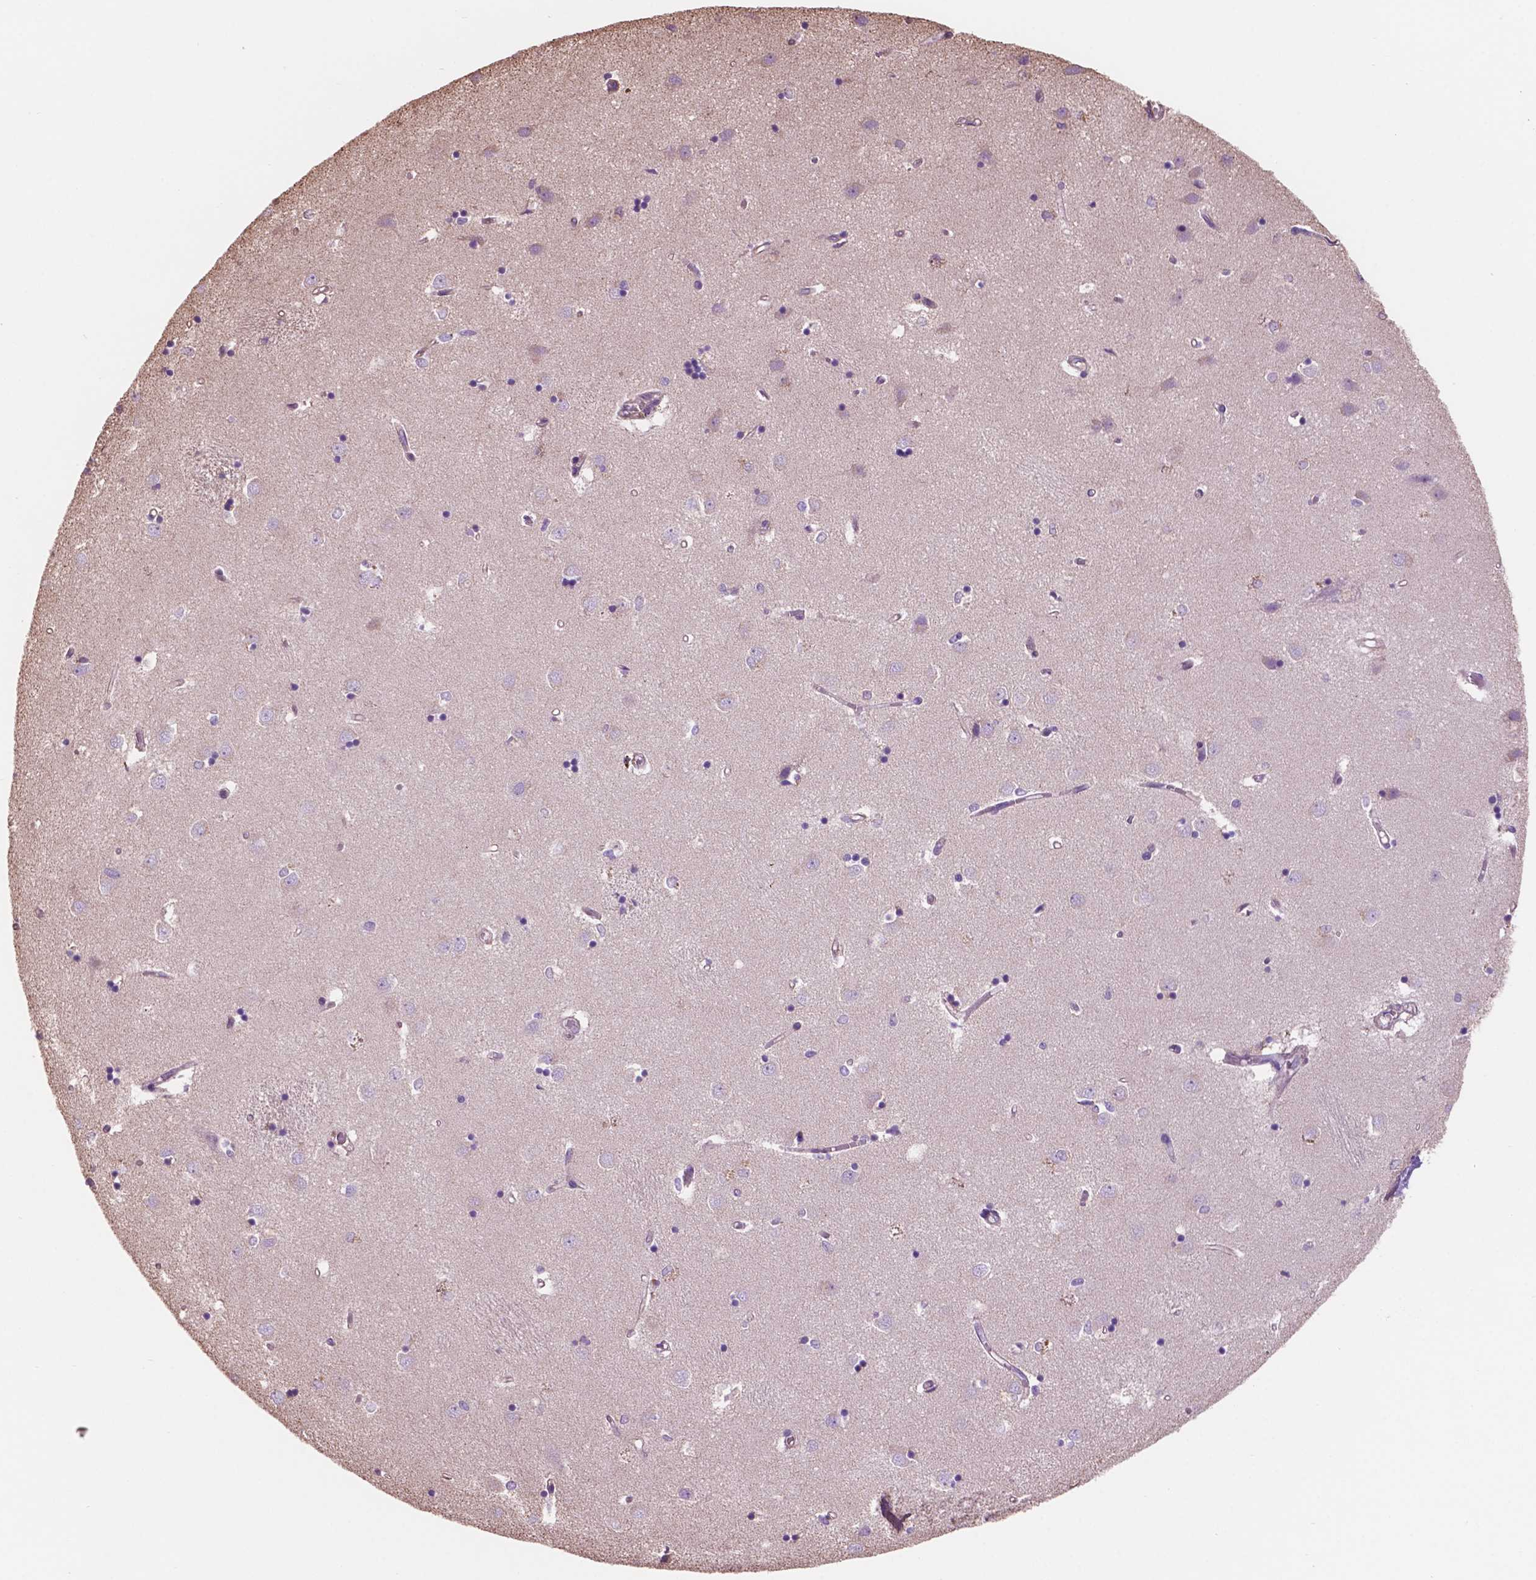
{"staining": {"intensity": "negative", "quantity": "none", "location": "none"}, "tissue": "caudate", "cell_type": "Glial cells", "image_type": "normal", "snomed": [{"axis": "morphology", "description": "Normal tissue, NOS"}, {"axis": "topography", "description": "Lateral ventricle wall"}], "caption": "Human caudate stained for a protein using immunohistochemistry displays no expression in glial cells.", "gene": "NIPA2", "patient": {"sex": "male", "age": 54}}